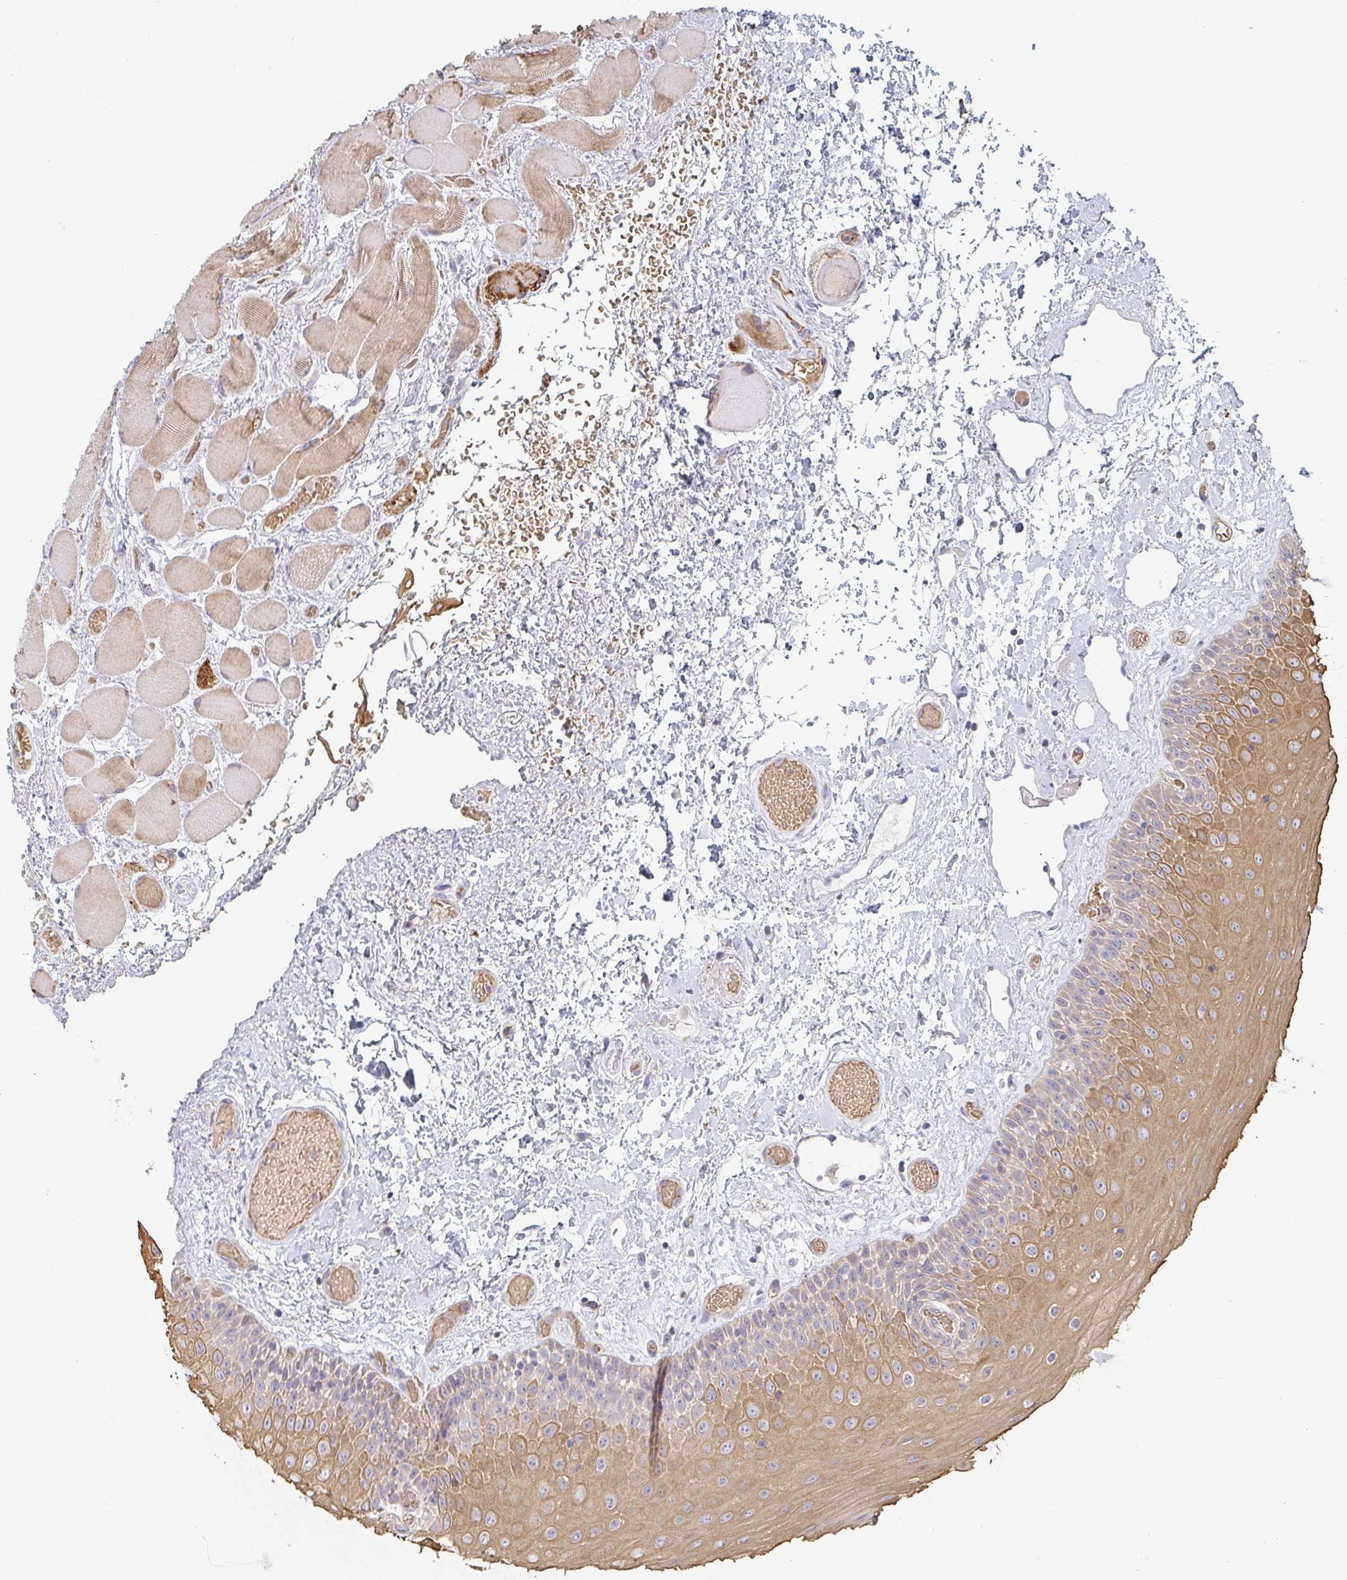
{"staining": {"intensity": "moderate", "quantity": "25%-75%", "location": "cytoplasmic/membranous"}, "tissue": "oral mucosa", "cell_type": "Squamous epithelial cells", "image_type": "normal", "snomed": [{"axis": "morphology", "description": "Normal tissue, NOS"}, {"axis": "topography", "description": "Oral tissue"}], "caption": "Approximately 25%-75% of squamous epithelial cells in unremarkable oral mucosa exhibit moderate cytoplasmic/membranous protein staining as visualized by brown immunohistochemical staining.", "gene": "ZNF526", "patient": {"sex": "female", "age": 82}}